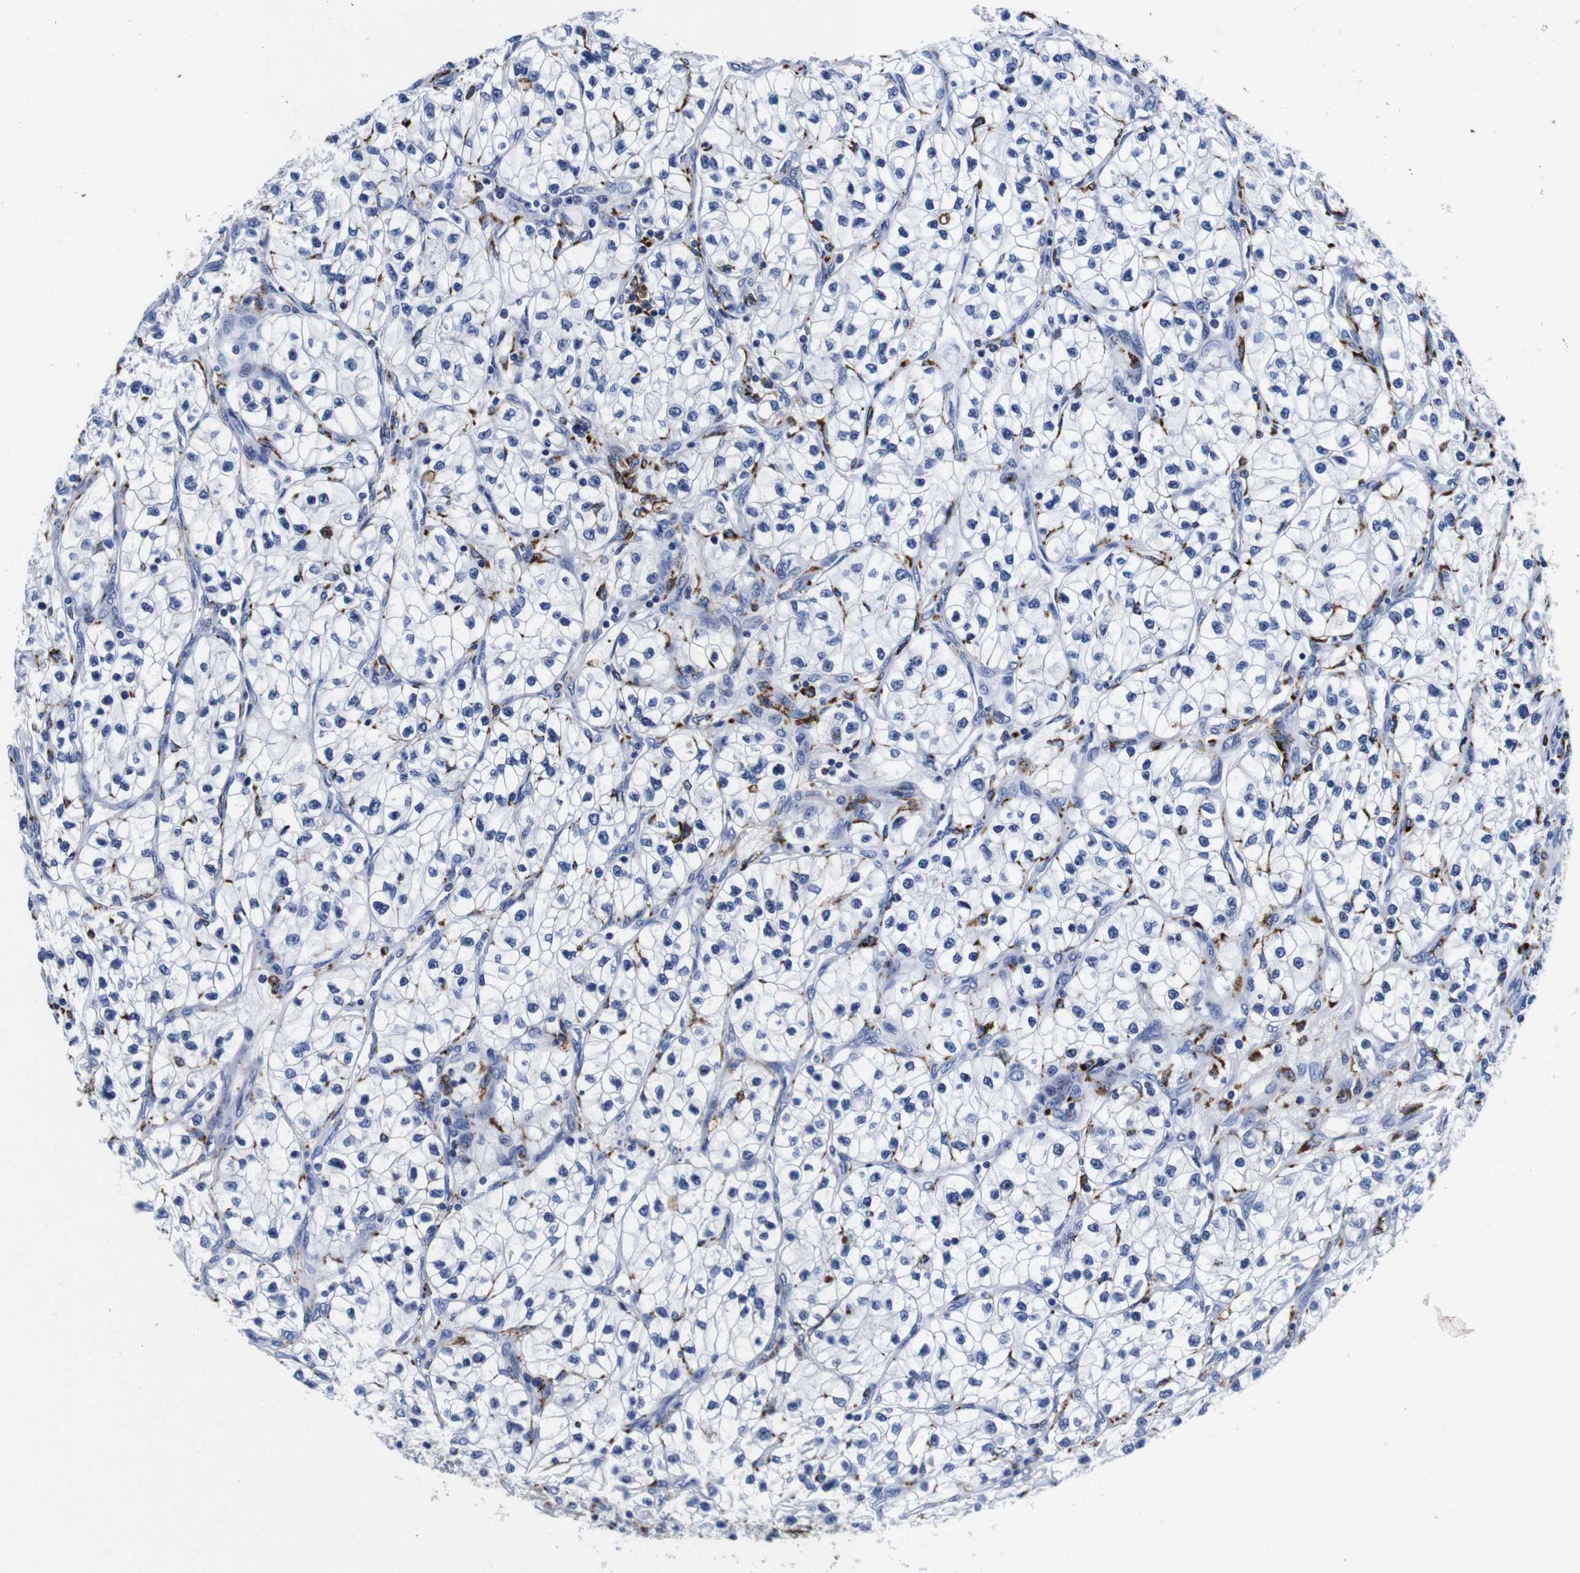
{"staining": {"intensity": "negative", "quantity": "none", "location": "none"}, "tissue": "renal cancer", "cell_type": "Tumor cells", "image_type": "cancer", "snomed": [{"axis": "morphology", "description": "Adenocarcinoma, NOS"}, {"axis": "topography", "description": "Kidney"}], "caption": "Image shows no significant protein staining in tumor cells of adenocarcinoma (renal).", "gene": "HLA-DMB", "patient": {"sex": "female", "age": 57}}